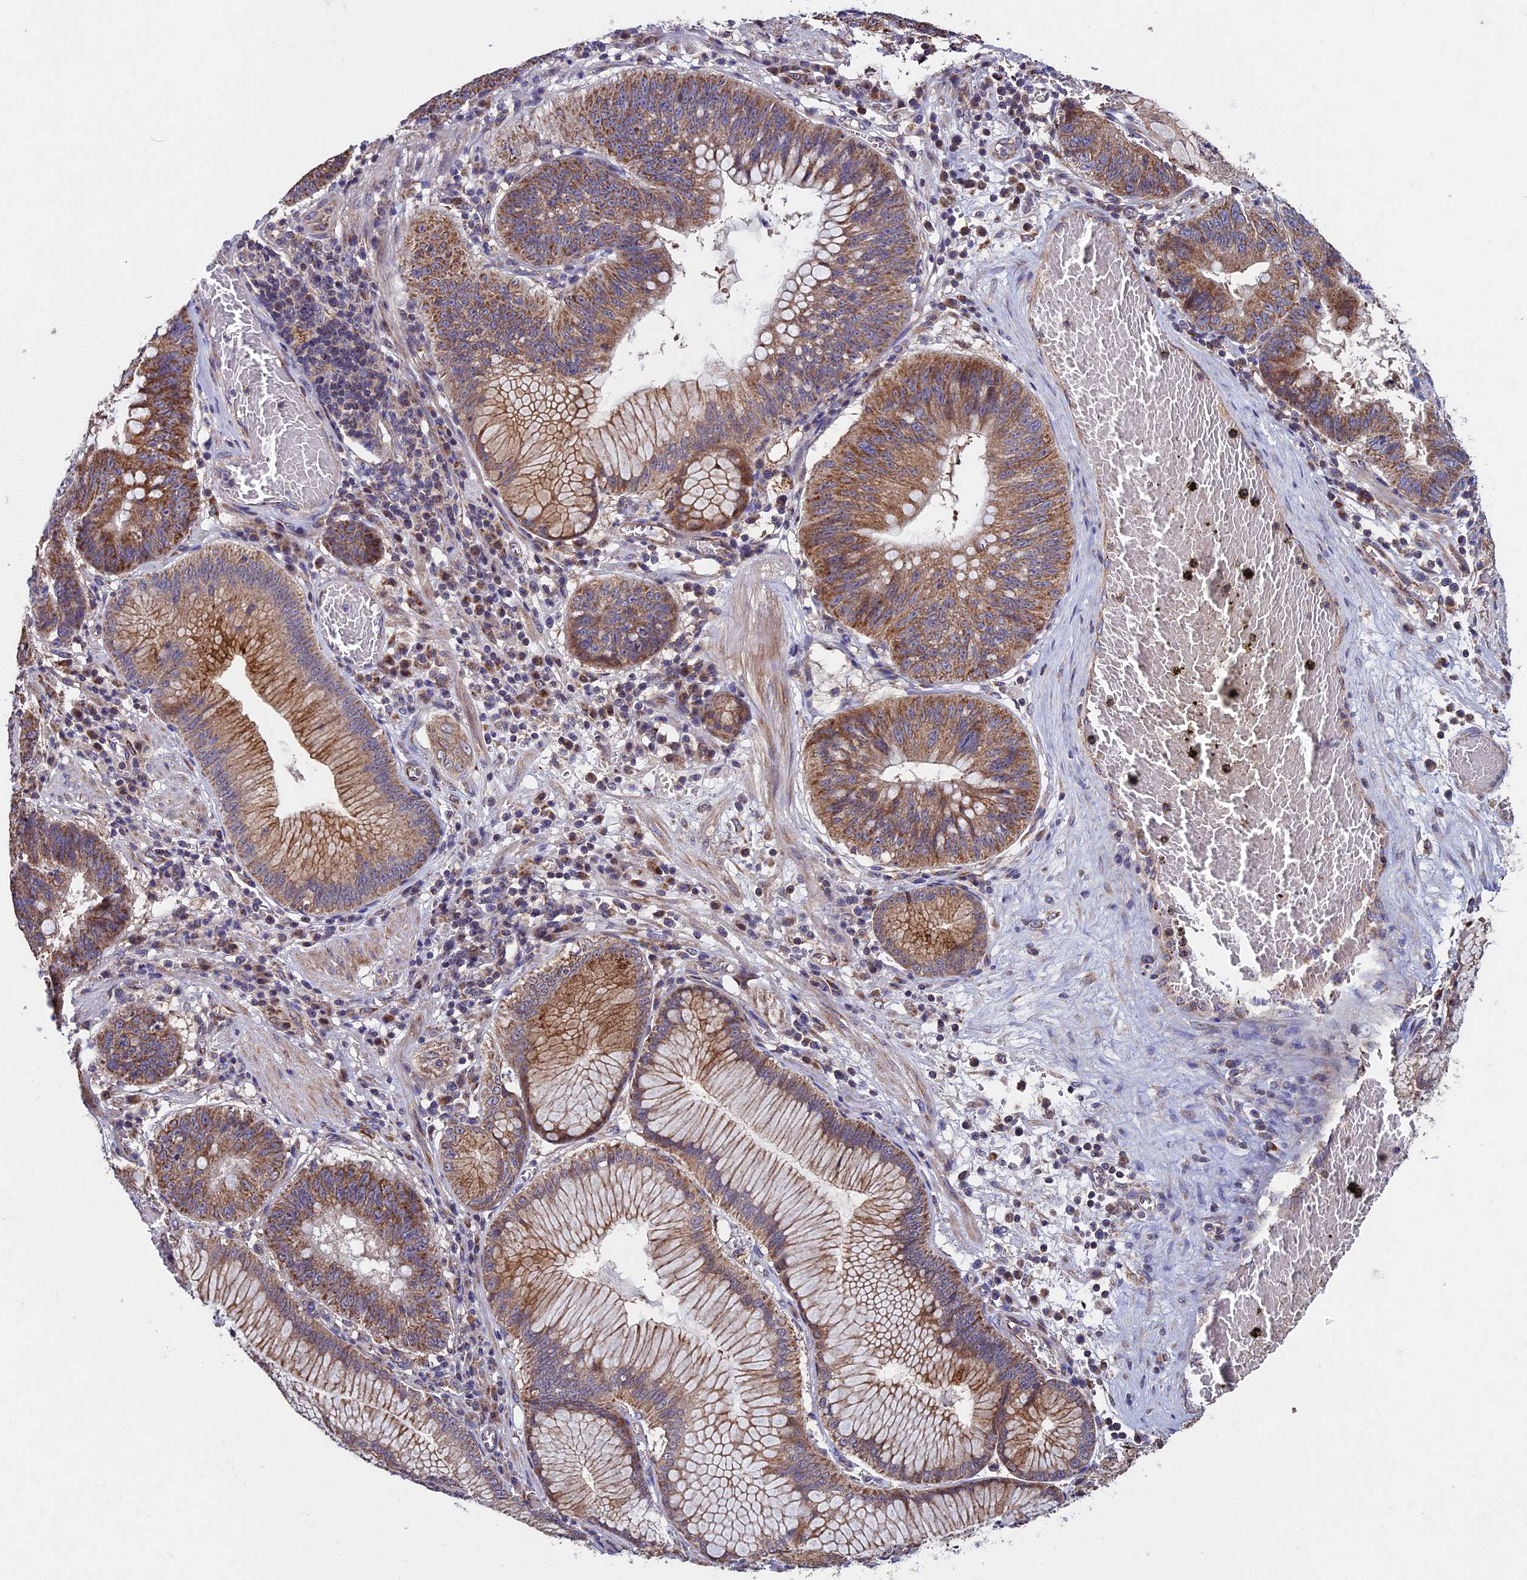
{"staining": {"intensity": "moderate", "quantity": ">75%", "location": "cytoplasmic/membranous"}, "tissue": "stomach cancer", "cell_type": "Tumor cells", "image_type": "cancer", "snomed": [{"axis": "morphology", "description": "Adenocarcinoma, NOS"}, {"axis": "topography", "description": "Stomach"}], "caption": "Brown immunohistochemical staining in stomach cancer (adenocarcinoma) reveals moderate cytoplasmic/membranous expression in about >75% of tumor cells.", "gene": "RNF17", "patient": {"sex": "male", "age": 59}}